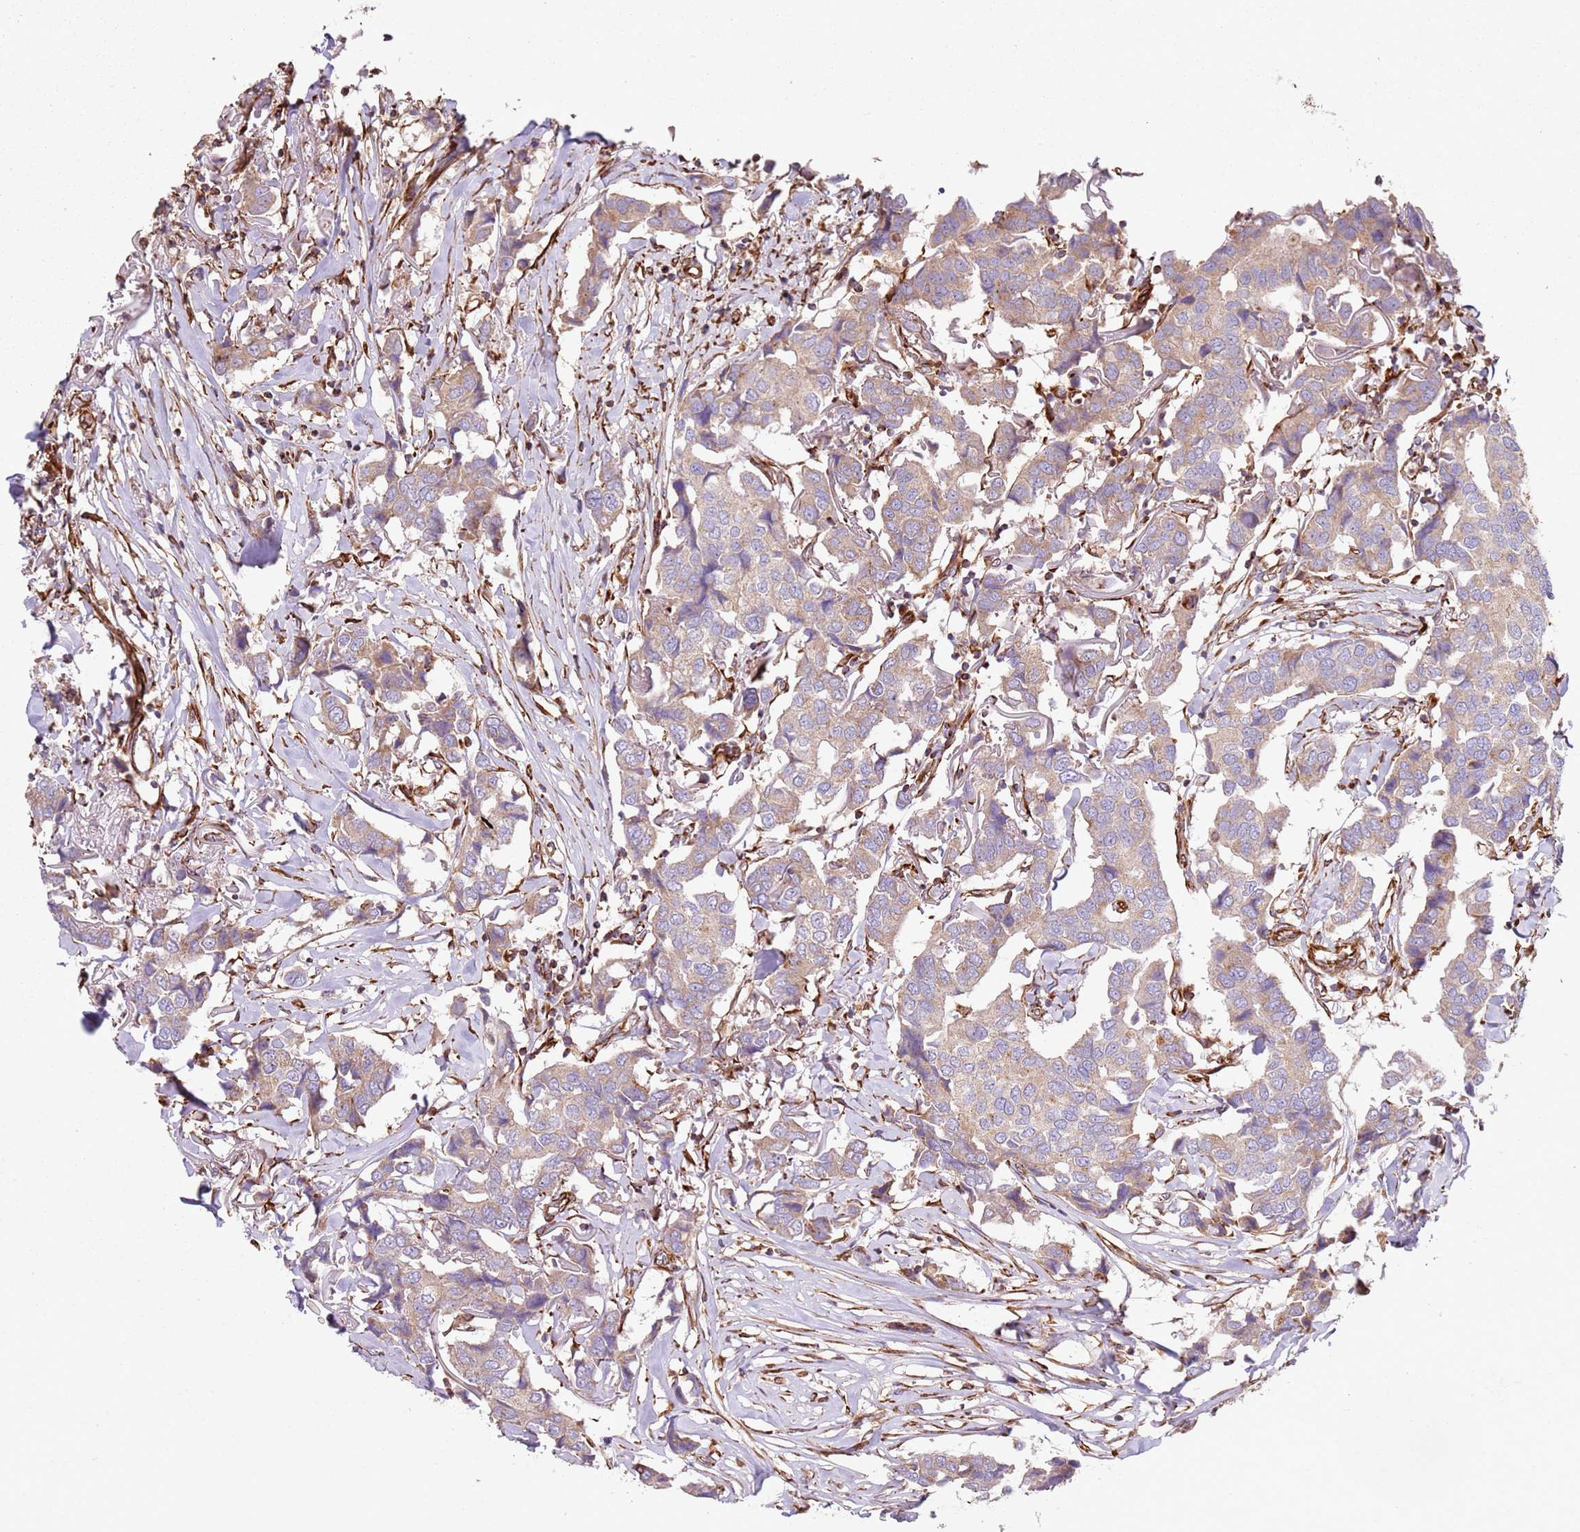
{"staining": {"intensity": "moderate", "quantity": "25%-75%", "location": "cytoplasmic/membranous"}, "tissue": "breast cancer", "cell_type": "Tumor cells", "image_type": "cancer", "snomed": [{"axis": "morphology", "description": "Duct carcinoma"}, {"axis": "topography", "description": "Breast"}], "caption": "This is a micrograph of immunohistochemistry staining of invasive ductal carcinoma (breast), which shows moderate staining in the cytoplasmic/membranous of tumor cells.", "gene": "SNAPIN", "patient": {"sex": "female", "age": 80}}